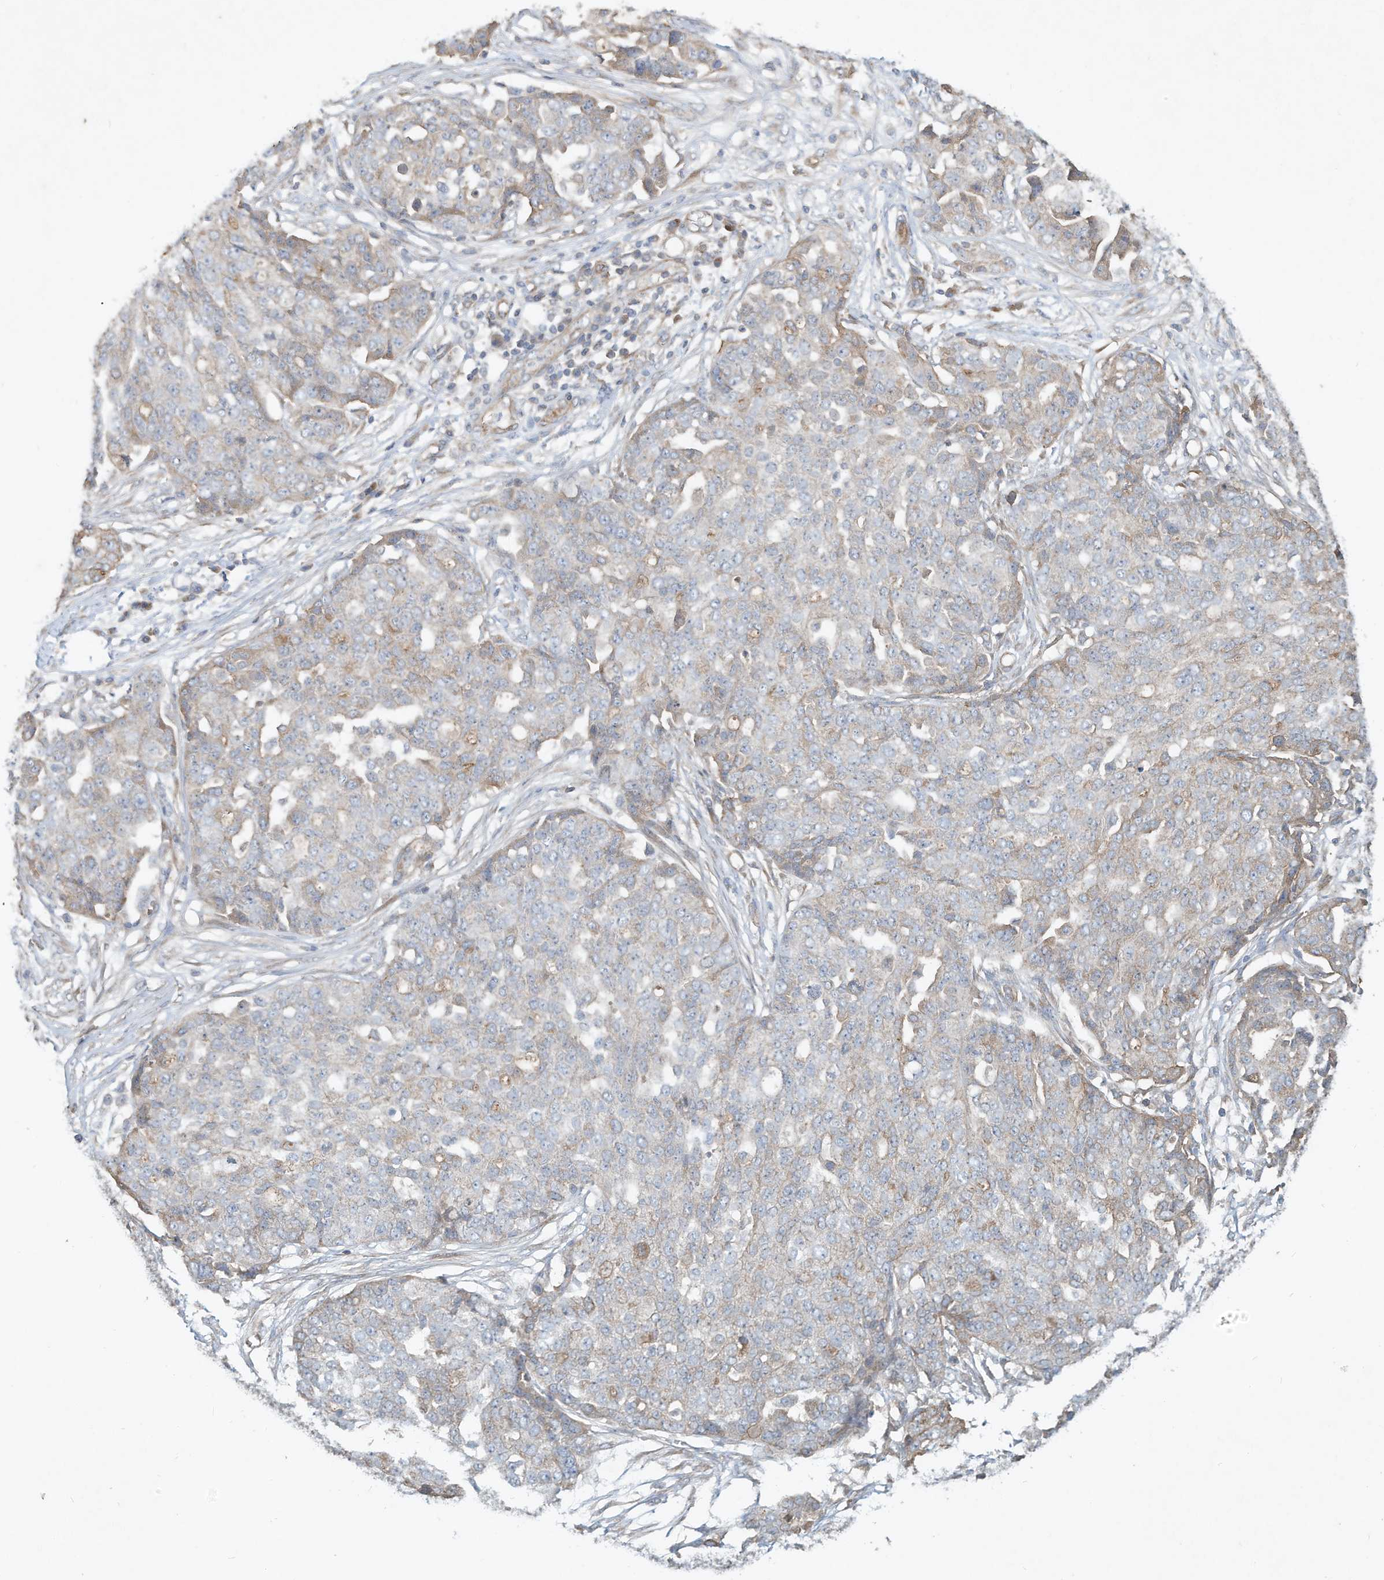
{"staining": {"intensity": "moderate", "quantity": "<25%", "location": "cytoplasmic/membranous"}, "tissue": "ovarian cancer", "cell_type": "Tumor cells", "image_type": "cancer", "snomed": [{"axis": "morphology", "description": "Cystadenocarcinoma, serous, NOS"}, {"axis": "topography", "description": "Soft tissue"}, {"axis": "topography", "description": "Ovary"}], "caption": "There is low levels of moderate cytoplasmic/membranous positivity in tumor cells of serous cystadenocarcinoma (ovarian), as demonstrated by immunohistochemical staining (brown color).", "gene": "HTR5A", "patient": {"sex": "female", "age": 57}}